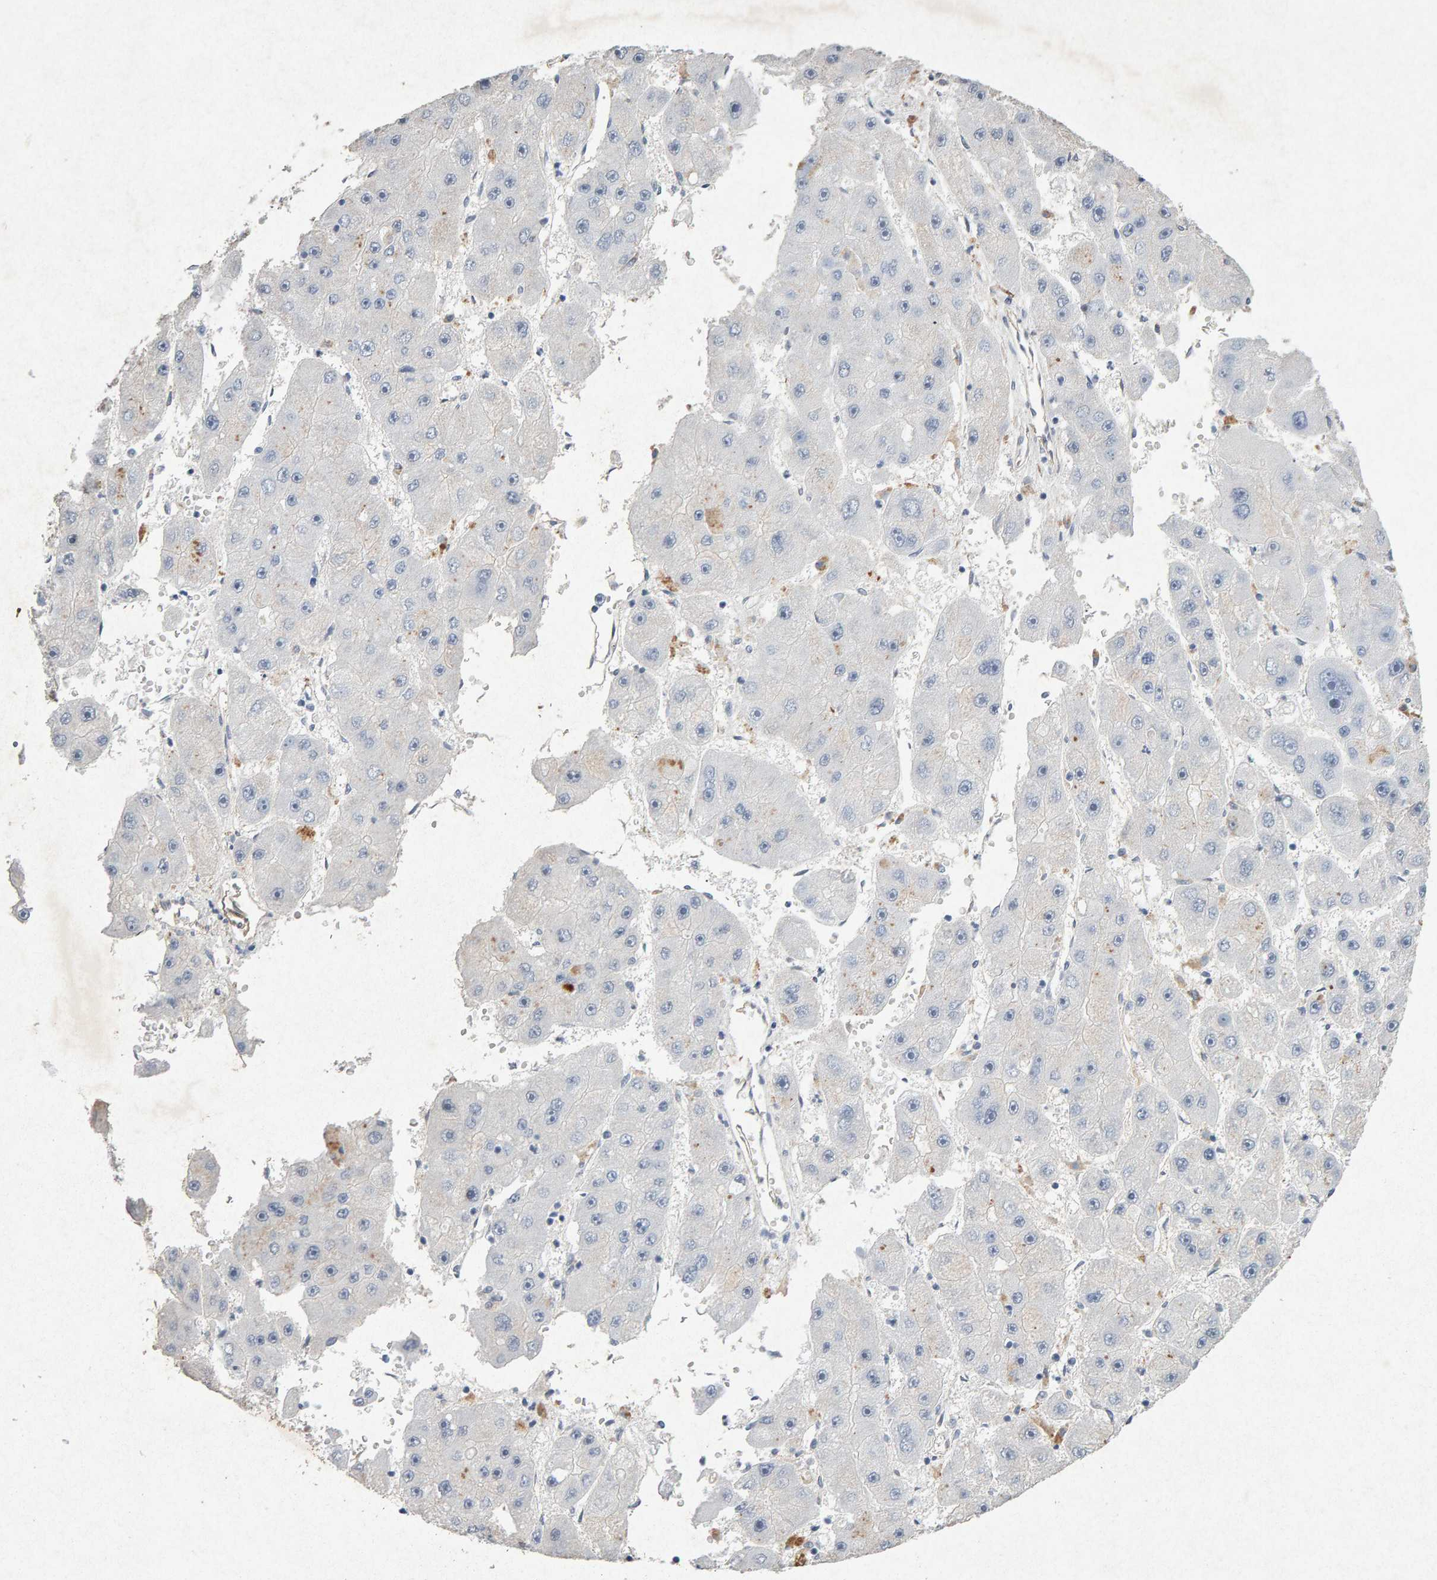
{"staining": {"intensity": "negative", "quantity": "none", "location": "none"}, "tissue": "liver cancer", "cell_type": "Tumor cells", "image_type": "cancer", "snomed": [{"axis": "morphology", "description": "Carcinoma, Hepatocellular, NOS"}, {"axis": "topography", "description": "Liver"}], "caption": "IHC histopathology image of liver cancer (hepatocellular carcinoma) stained for a protein (brown), which displays no expression in tumor cells.", "gene": "PTPRM", "patient": {"sex": "female", "age": 61}}